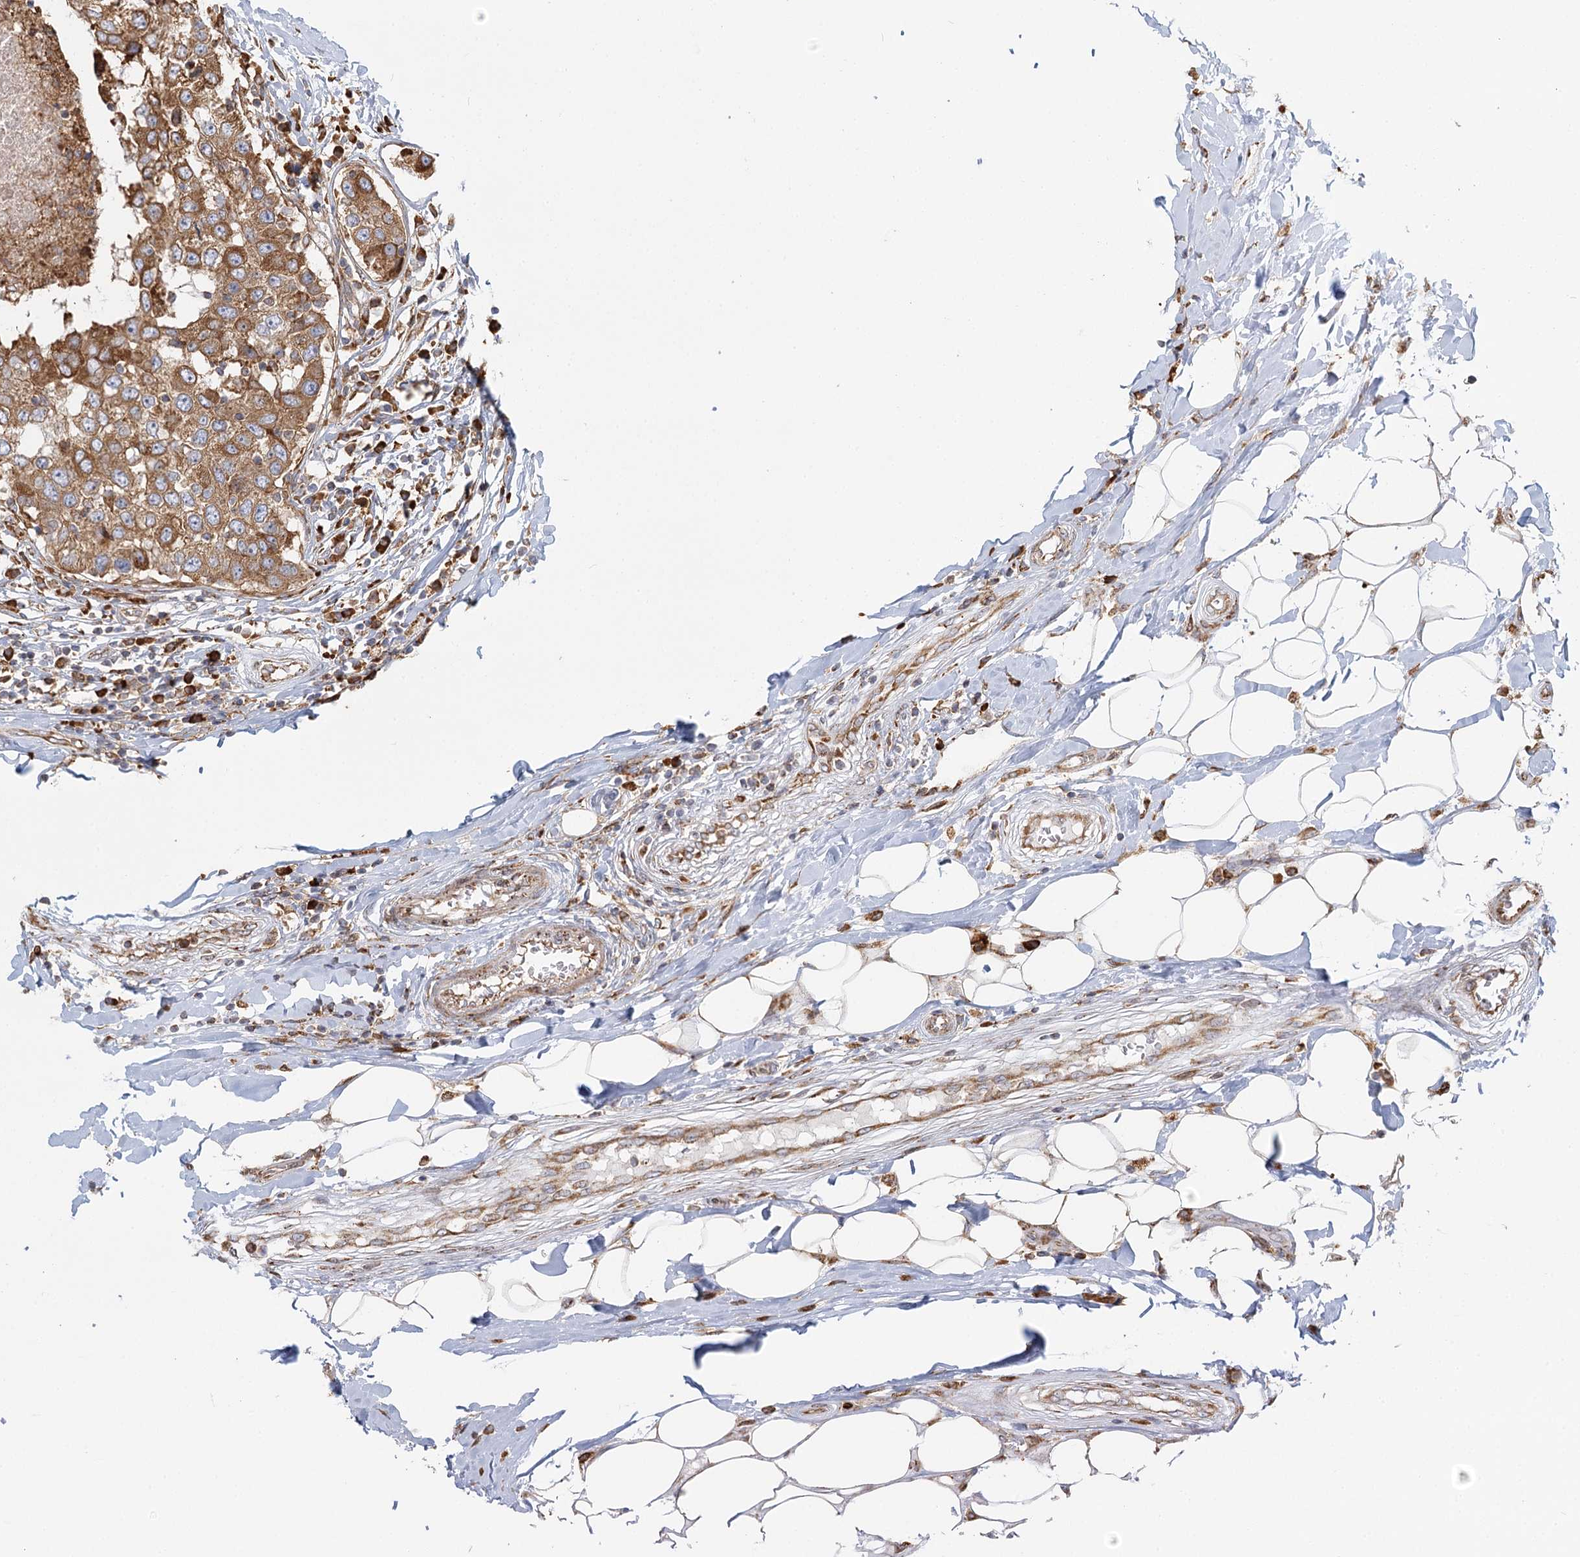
{"staining": {"intensity": "moderate", "quantity": ">75%", "location": "cytoplasmic/membranous"}, "tissue": "breast cancer", "cell_type": "Tumor cells", "image_type": "cancer", "snomed": [{"axis": "morphology", "description": "Duct carcinoma"}, {"axis": "topography", "description": "Breast"}], "caption": "An image of breast cancer (intraductal carcinoma) stained for a protein exhibits moderate cytoplasmic/membranous brown staining in tumor cells.", "gene": "TAS1R1", "patient": {"sex": "female", "age": 27}}